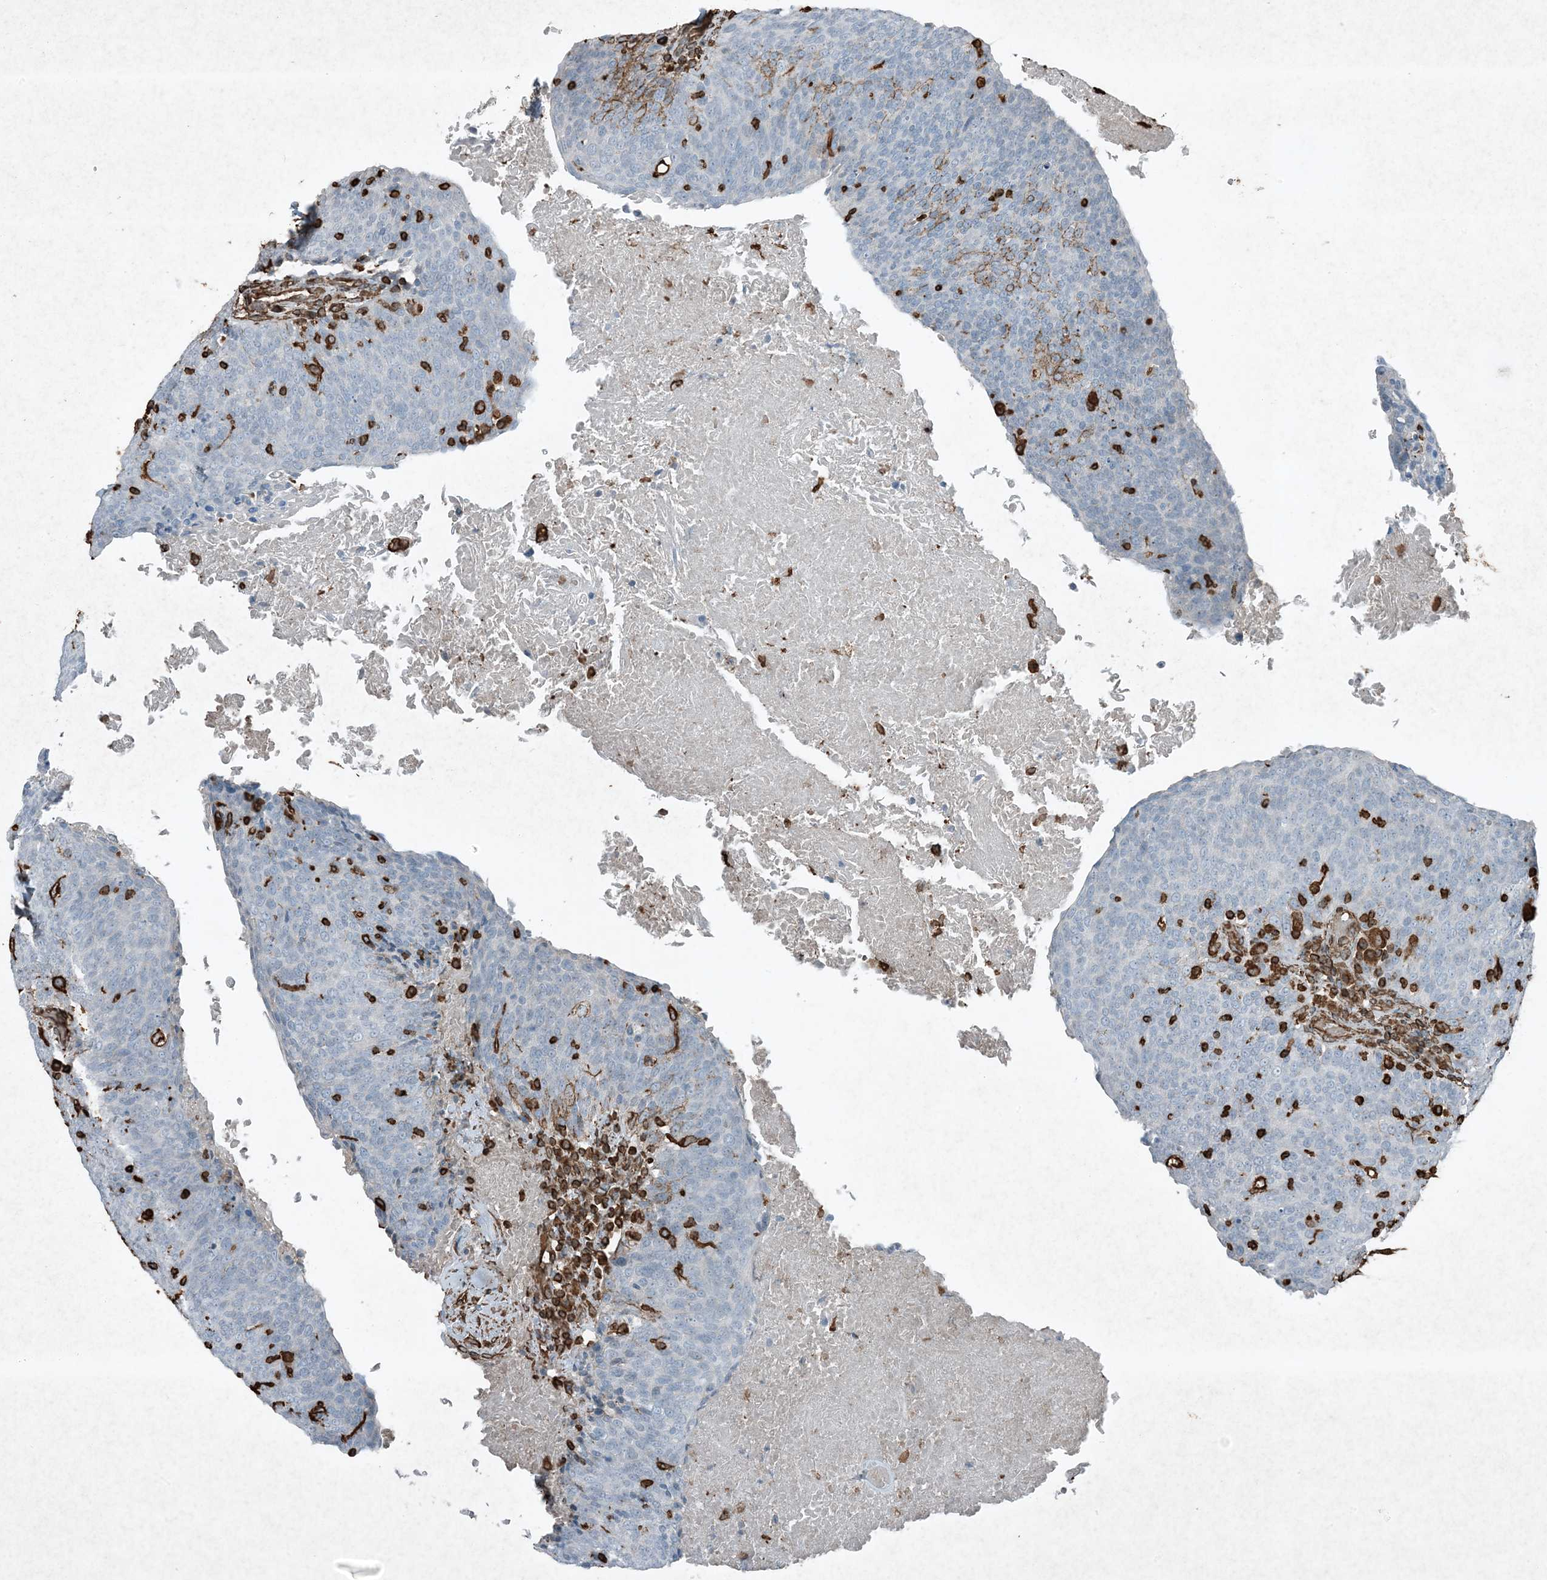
{"staining": {"intensity": "negative", "quantity": "none", "location": "none"}, "tissue": "head and neck cancer", "cell_type": "Tumor cells", "image_type": "cancer", "snomed": [{"axis": "morphology", "description": "Squamous cell carcinoma, NOS"}, {"axis": "morphology", "description": "Squamous cell carcinoma, metastatic, NOS"}, {"axis": "topography", "description": "Lymph node"}, {"axis": "topography", "description": "Head-Neck"}], "caption": "High magnification brightfield microscopy of squamous cell carcinoma (head and neck) stained with DAB (brown) and counterstained with hematoxylin (blue): tumor cells show no significant expression.", "gene": "RYK", "patient": {"sex": "male", "age": 62}}